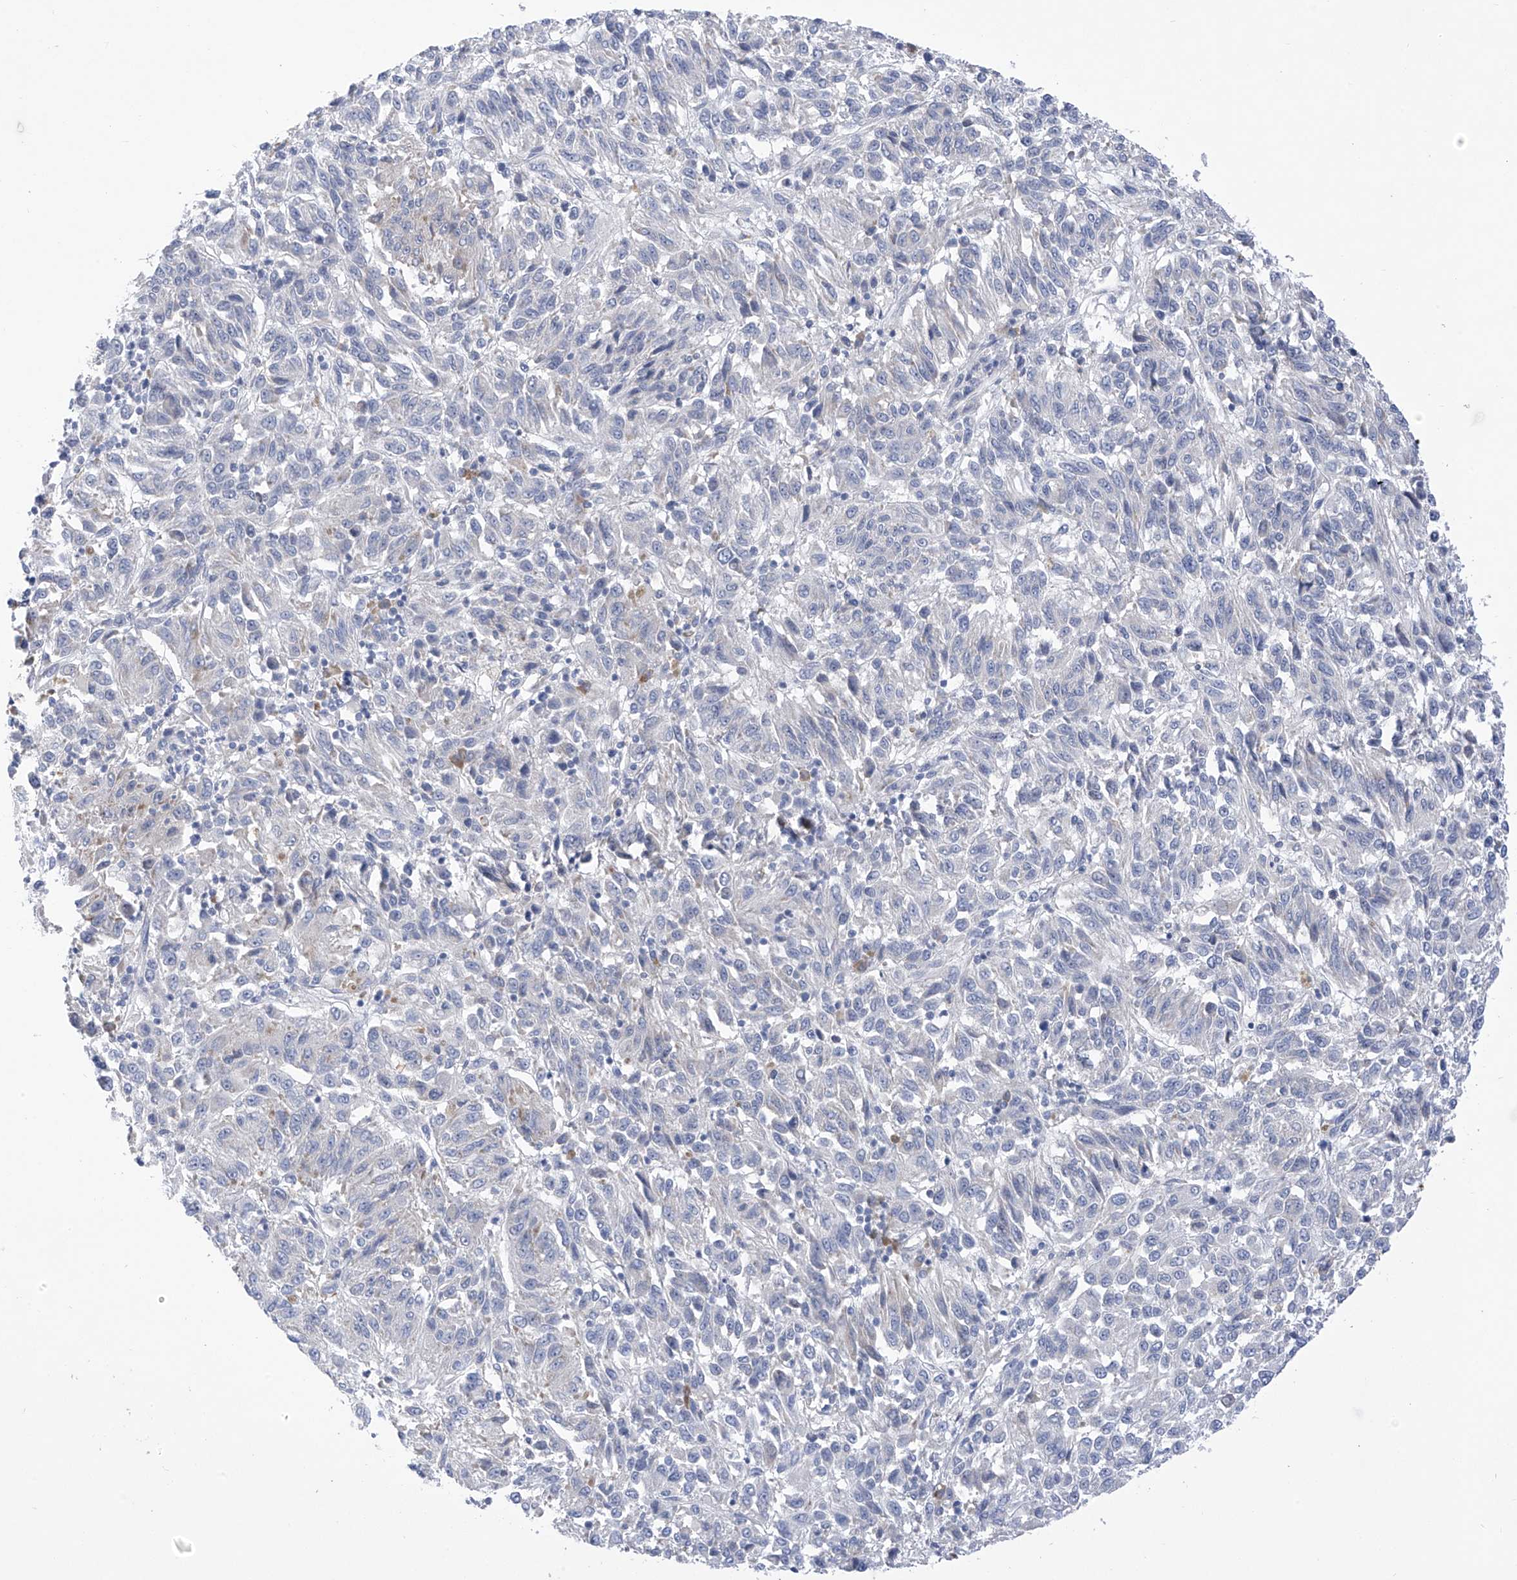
{"staining": {"intensity": "negative", "quantity": "none", "location": "none"}, "tissue": "melanoma", "cell_type": "Tumor cells", "image_type": "cancer", "snomed": [{"axis": "morphology", "description": "Malignant melanoma, Metastatic site"}, {"axis": "topography", "description": "Lung"}], "caption": "Immunohistochemistry (IHC) histopathology image of human malignant melanoma (metastatic site) stained for a protein (brown), which shows no expression in tumor cells.", "gene": "SLCO4A1", "patient": {"sex": "male", "age": 64}}